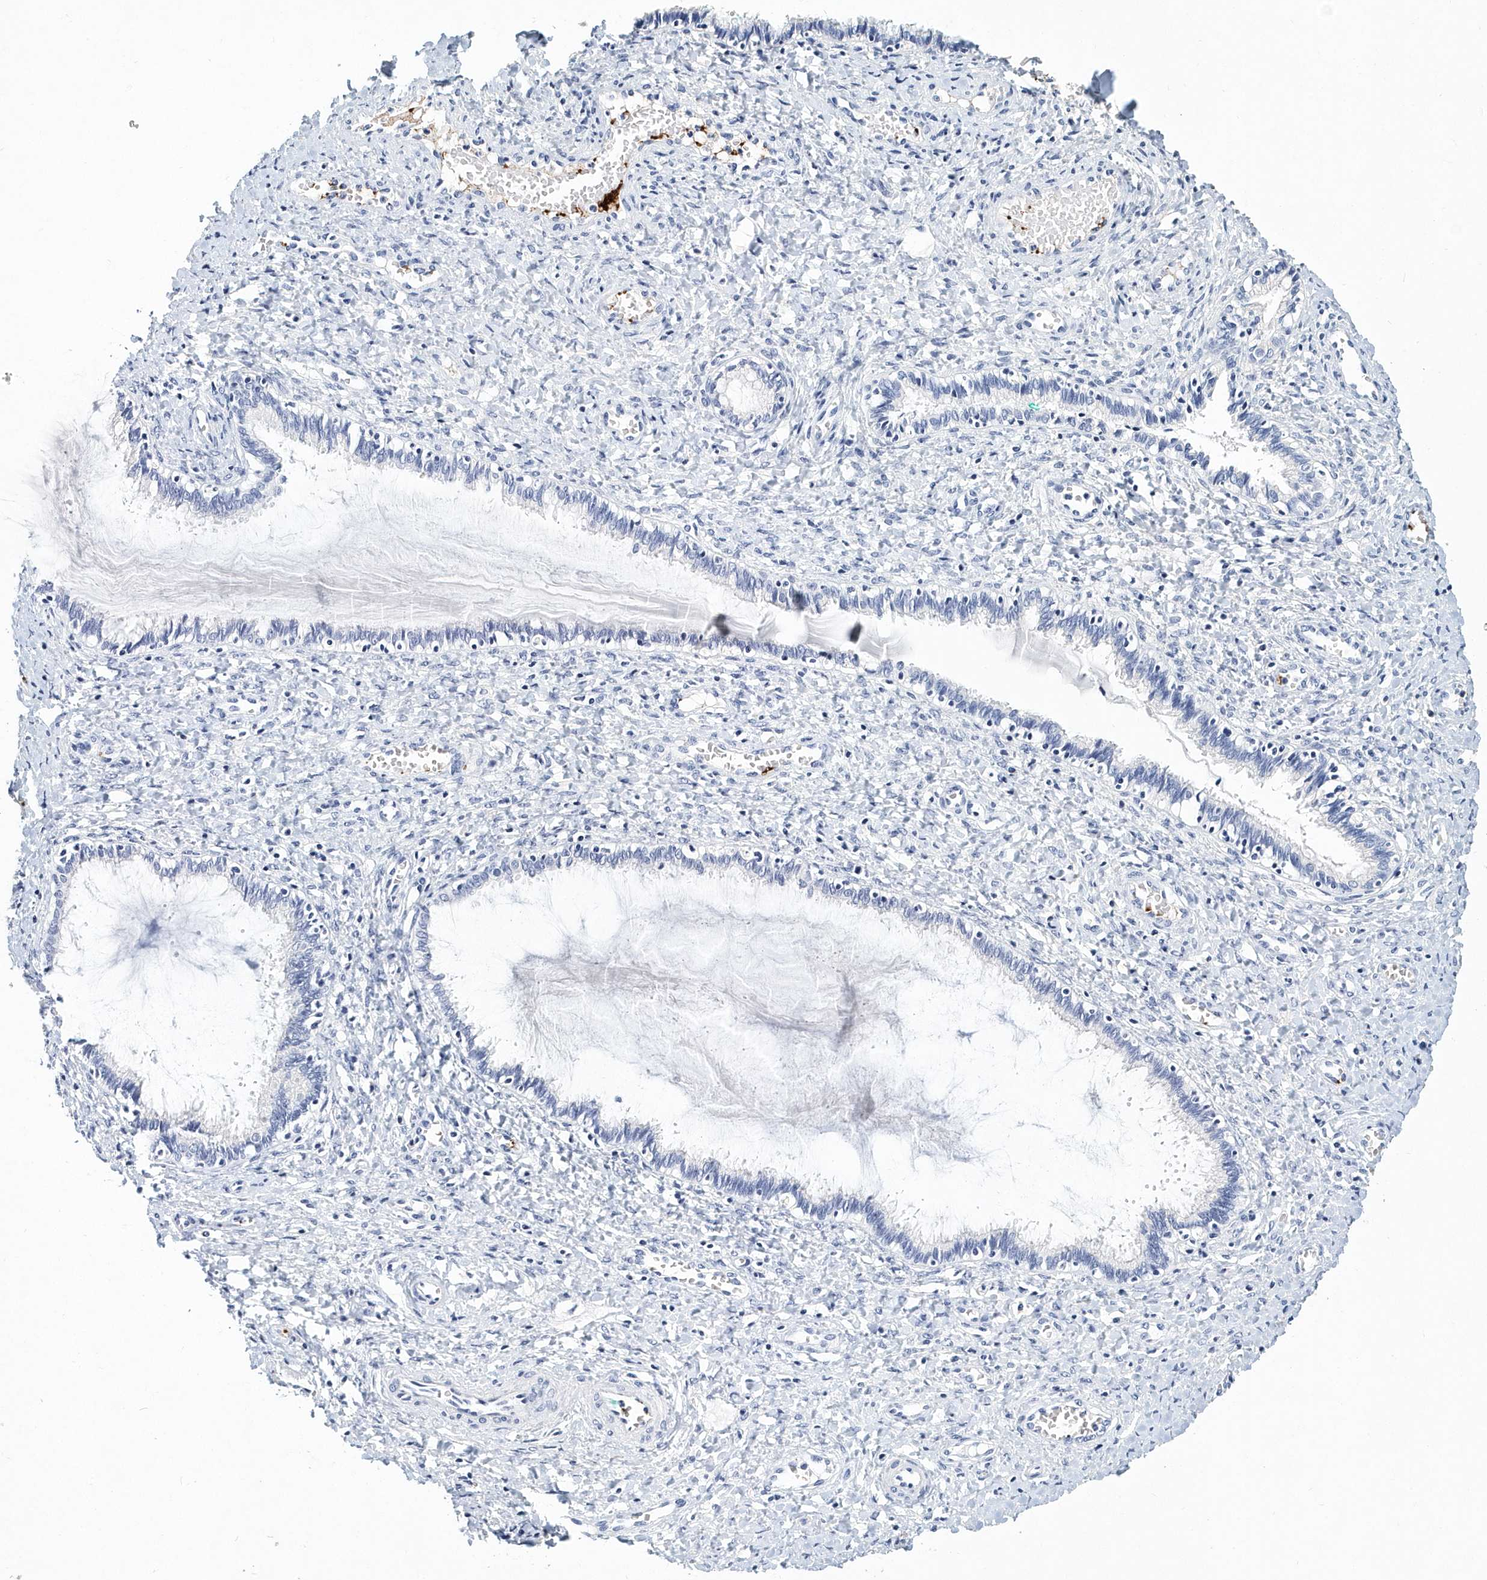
{"staining": {"intensity": "negative", "quantity": "none", "location": "none"}, "tissue": "cervix", "cell_type": "Glandular cells", "image_type": "normal", "snomed": [{"axis": "morphology", "description": "Normal tissue, NOS"}, {"axis": "morphology", "description": "Adenocarcinoma, NOS"}, {"axis": "topography", "description": "Cervix"}], "caption": "This is a histopathology image of immunohistochemistry (IHC) staining of benign cervix, which shows no expression in glandular cells.", "gene": "ITGA2B", "patient": {"sex": "female", "age": 29}}